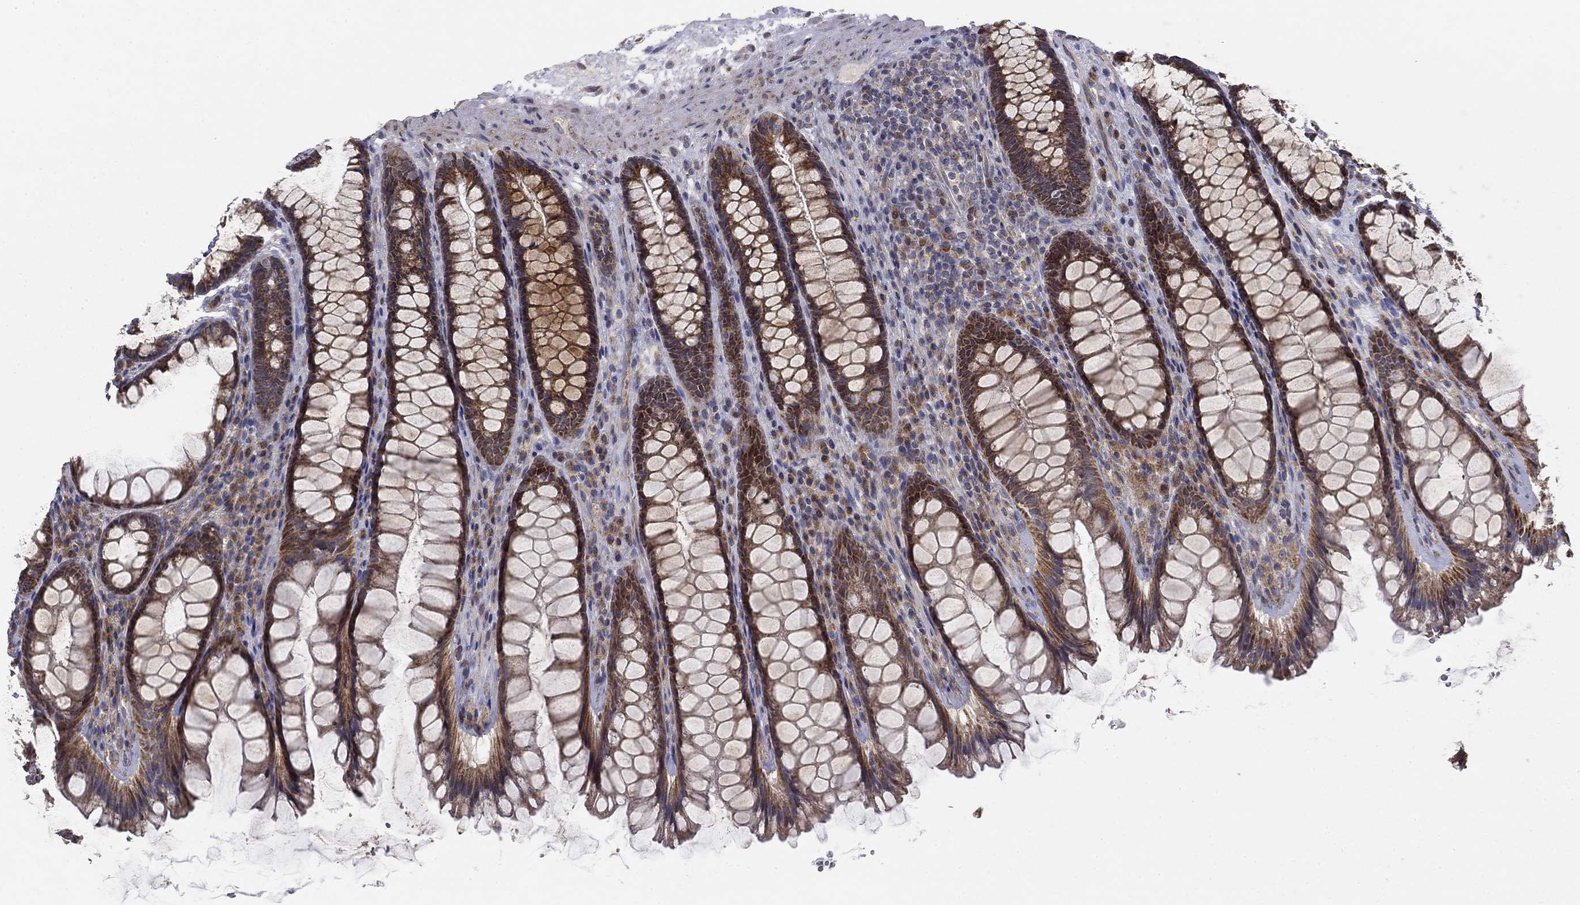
{"staining": {"intensity": "moderate", "quantity": "25%-75%", "location": "cytoplasmic/membranous"}, "tissue": "rectum", "cell_type": "Glandular cells", "image_type": "normal", "snomed": [{"axis": "morphology", "description": "Normal tissue, NOS"}, {"axis": "topography", "description": "Rectum"}], "caption": "This micrograph exhibits benign rectum stained with immunohistochemistry (IHC) to label a protein in brown. The cytoplasmic/membranous of glandular cells show moderate positivity for the protein. Nuclei are counter-stained blue.", "gene": "MMAA", "patient": {"sex": "male", "age": 72}}